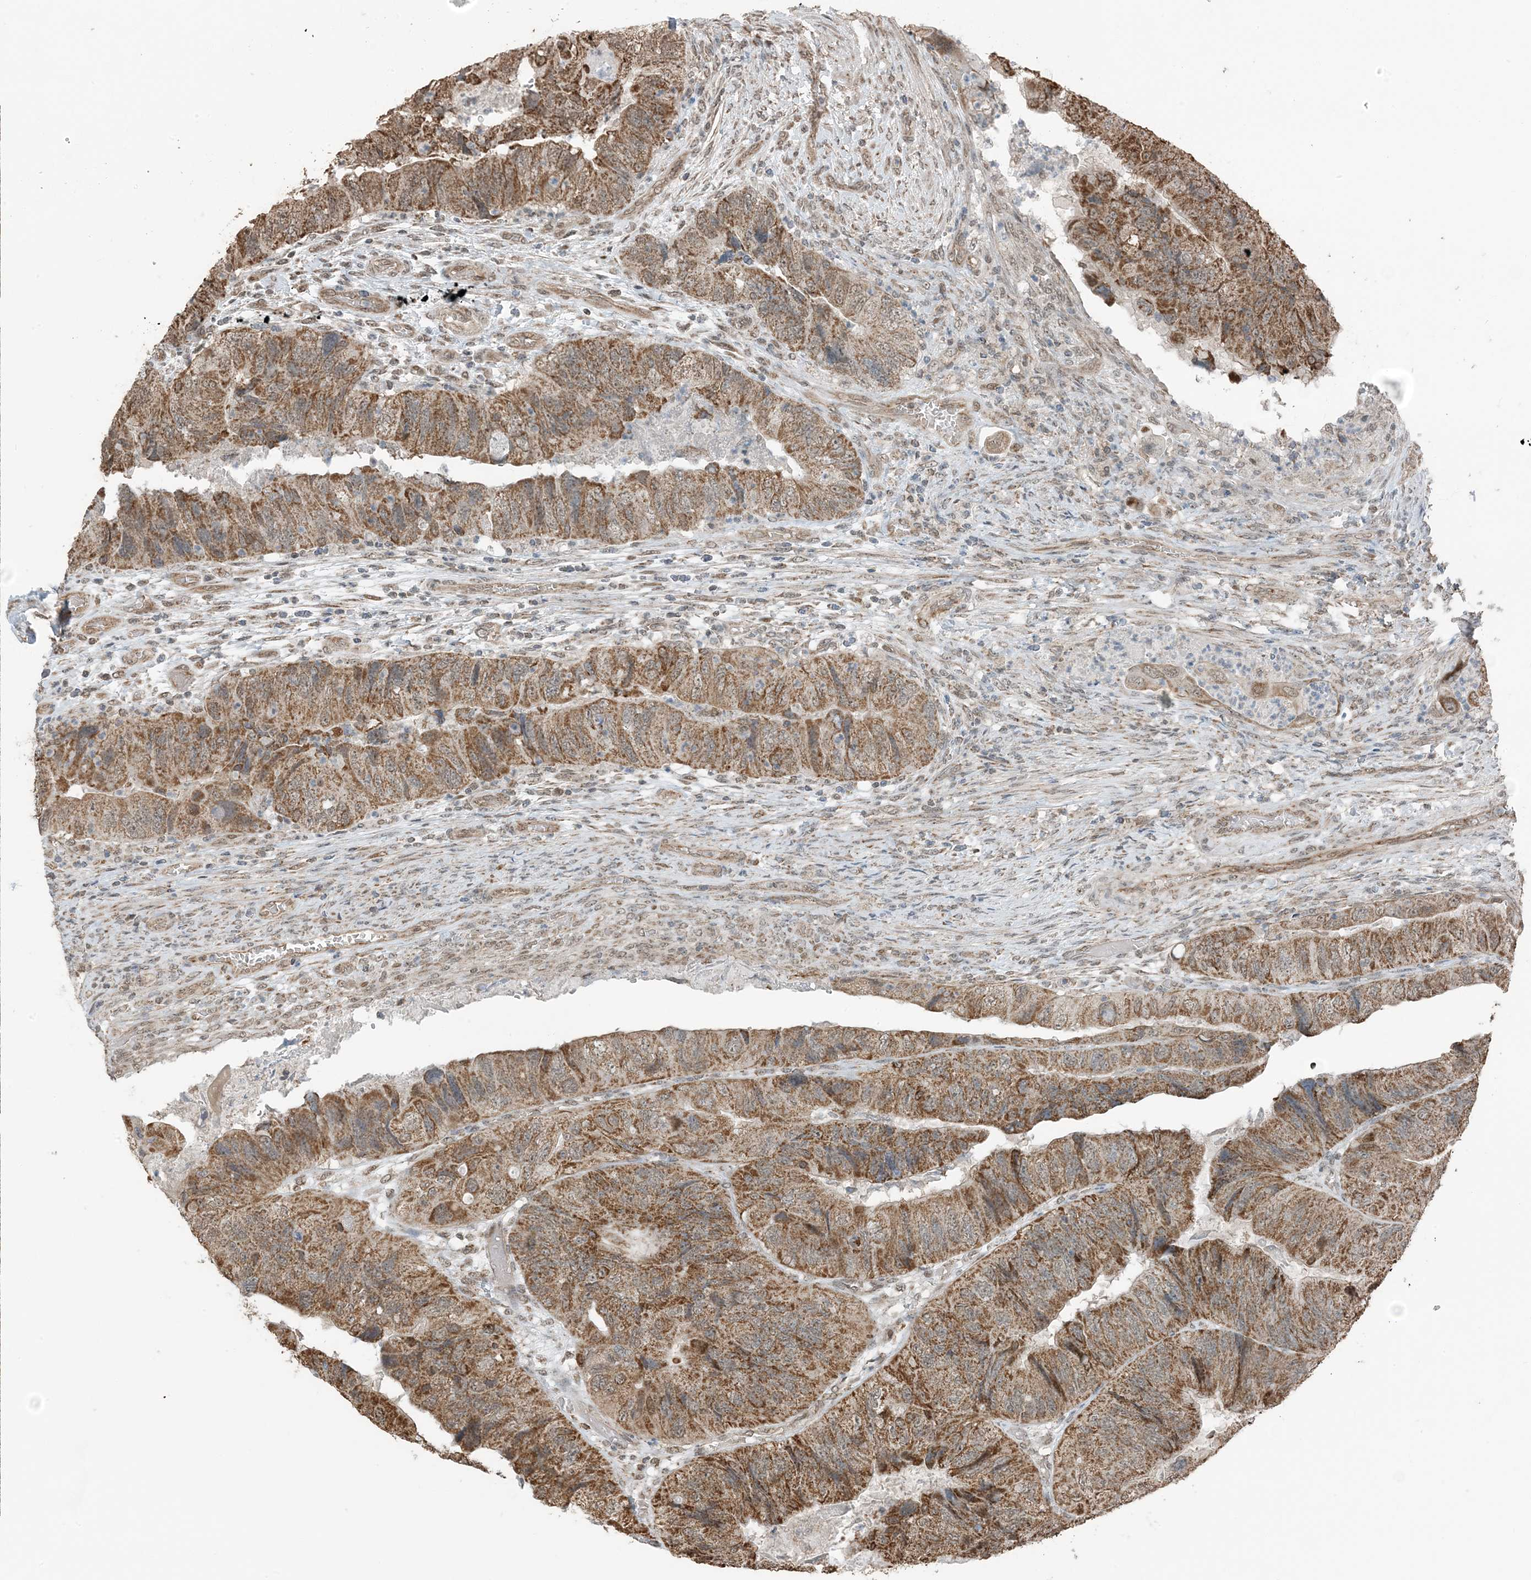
{"staining": {"intensity": "moderate", "quantity": ">75%", "location": "cytoplasmic/membranous"}, "tissue": "colorectal cancer", "cell_type": "Tumor cells", "image_type": "cancer", "snomed": [{"axis": "morphology", "description": "Adenocarcinoma, NOS"}, {"axis": "topography", "description": "Rectum"}], "caption": "Protein expression analysis of adenocarcinoma (colorectal) shows moderate cytoplasmic/membranous positivity in about >75% of tumor cells.", "gene": "PILRB", "patient": {"sex": "male", "age": 63}}